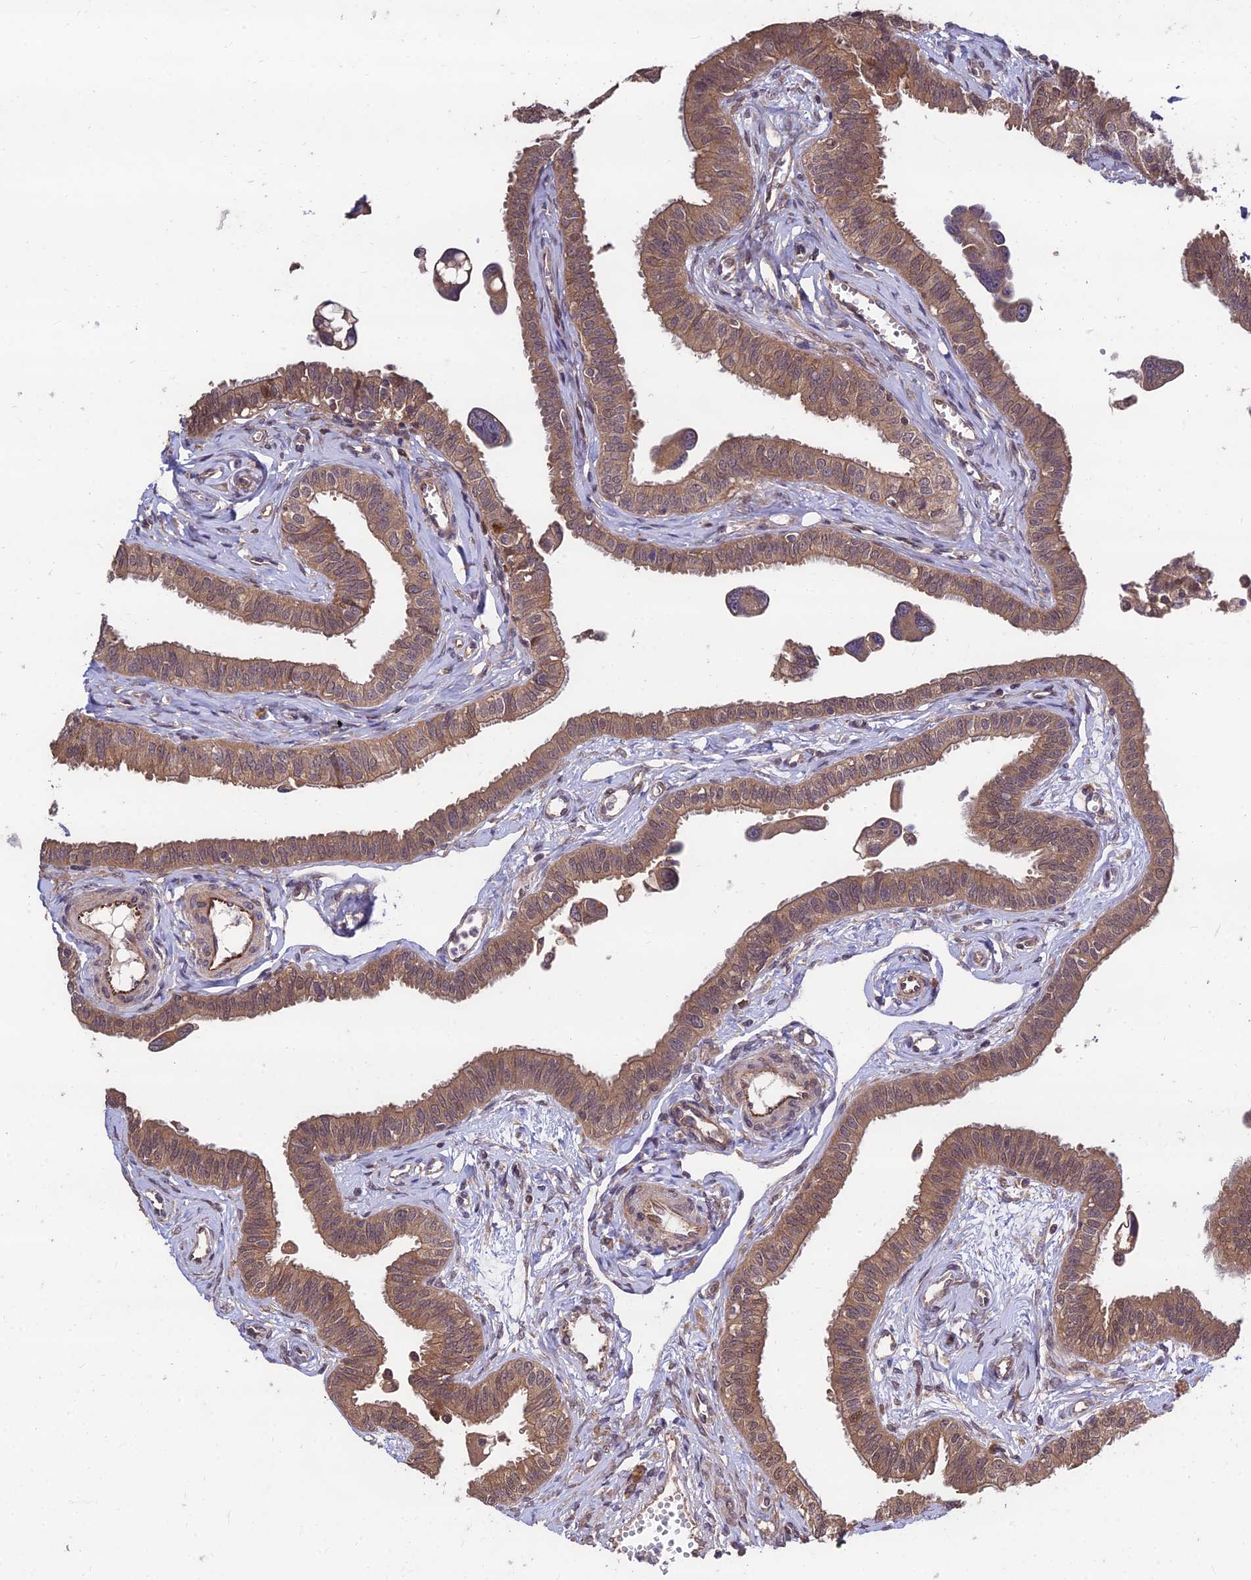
{"staining": {"intensity": "moderate", "quantity": ">75%", "location": "cytoplasmic/membranous,nuclear"}, "tissue": "fallopian tube", "cell_type": "Glandular cells", "image_type": "normal", "snomed": [{"axis": "morphology", "description": "Normal tissue, NOS"}, {"axis": "morphology", "description": "Carcinoma, NOS"}, {"axis": "topography", "description": "Fallopian tube"}, {"axis": "topography", "description": "Ovary"}], "caption": "Protein staining of normal fallopian tube shows moderate cytoplasmic/membranous,nuclear staining in about >75% of glandular cells. Ihc stains the protein in brown and the nuclei are stained blue.", "gene": "MKKS", "patient": {"sex": "female", "age": 59}}